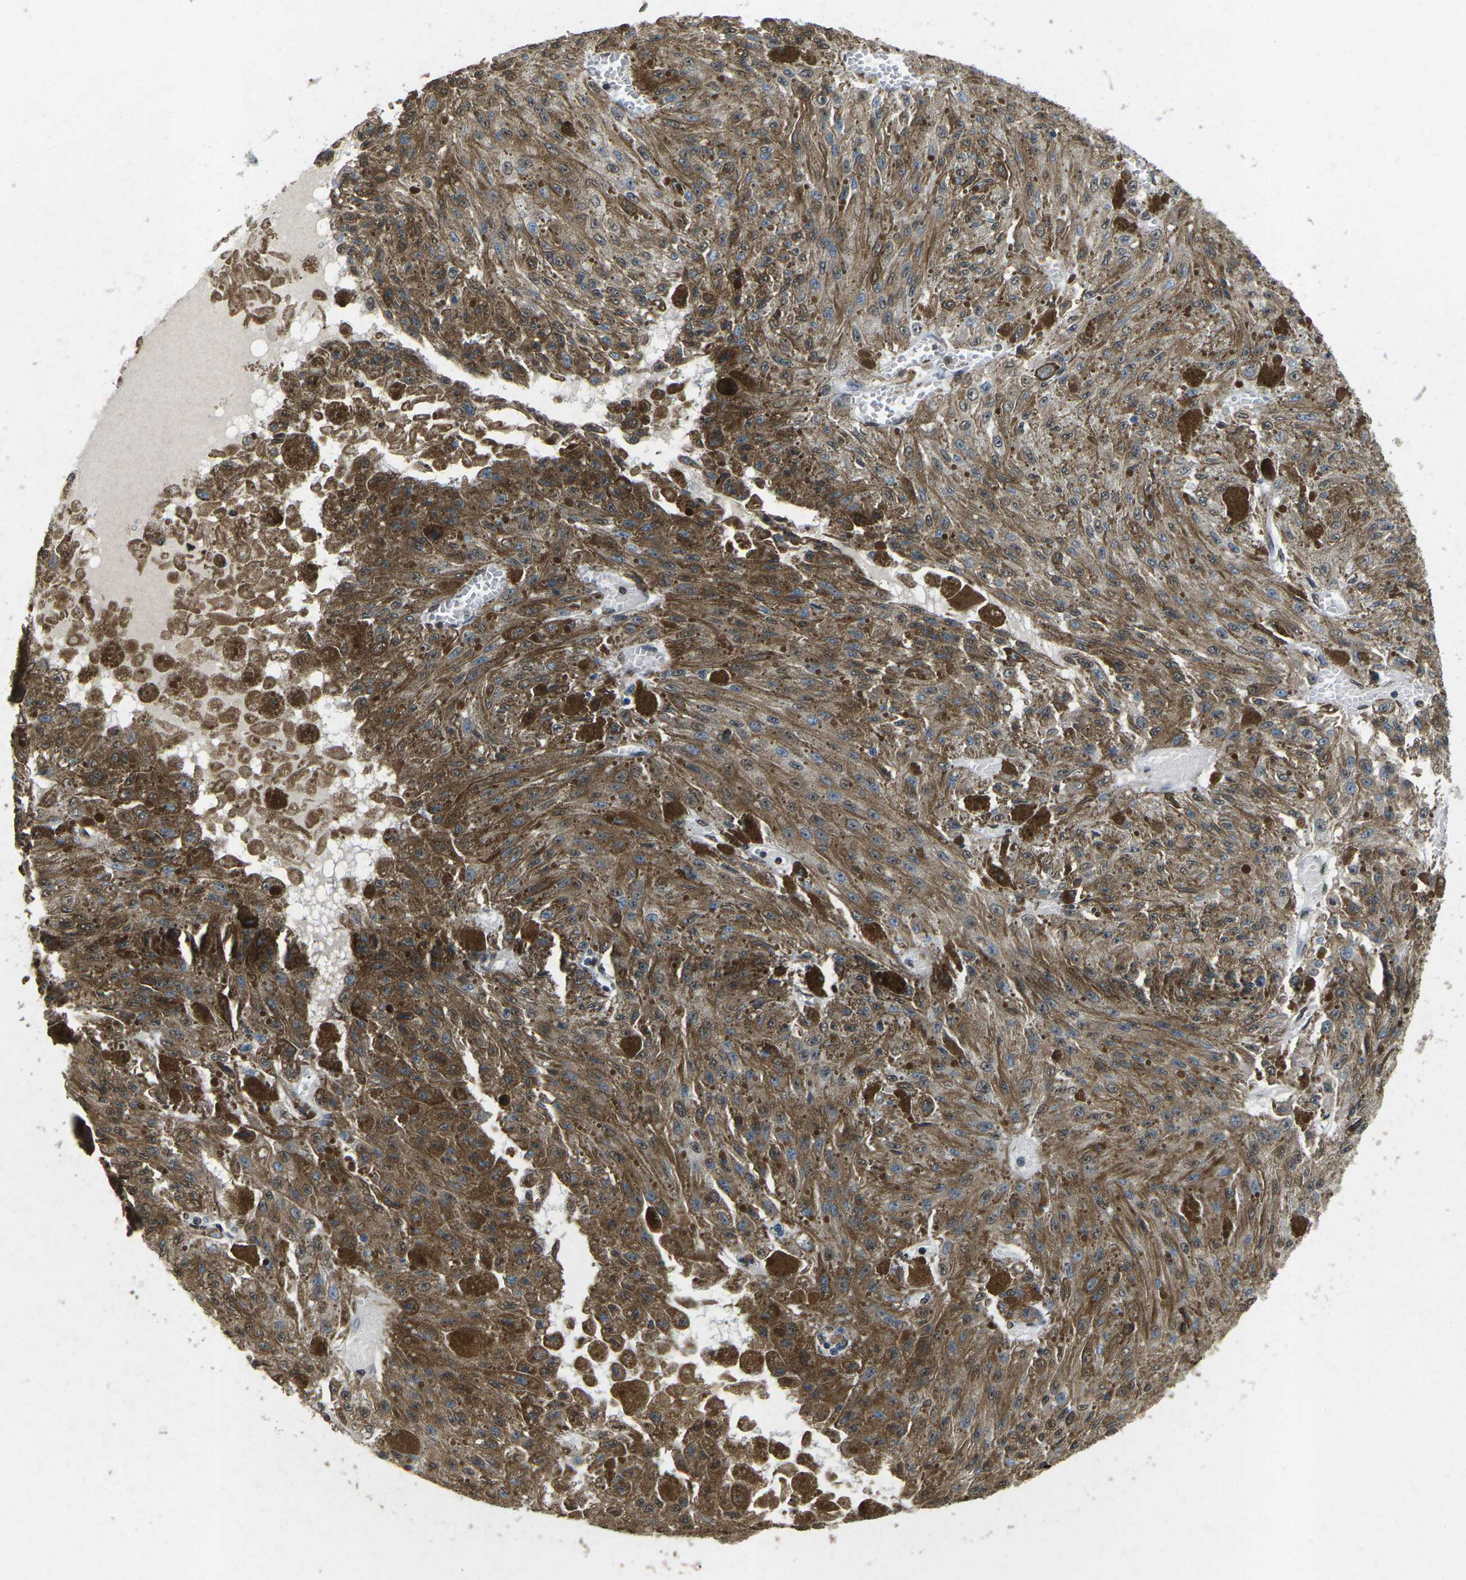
{"staining": {"intensity": "moderate", "quantity": ">75%", "location": "cytoplasmic/membranous"}, "tissue": "melanoma", "cell_type": "Tumor cells", "image_type": "cancer", "snomed": [{"axis": "morphology", "description": "Malignant melanoma, NOS"}, {"axis": "topography", "description": "Other"}], "caption": "This histopathology image displays IHC staining of malignant melanoma, with medium moderate cytoplasmic/membranous staining in about >75% of tumor cells.", "gene": "SCNN1B", "patient": {"sex": "male", "age": 79}}